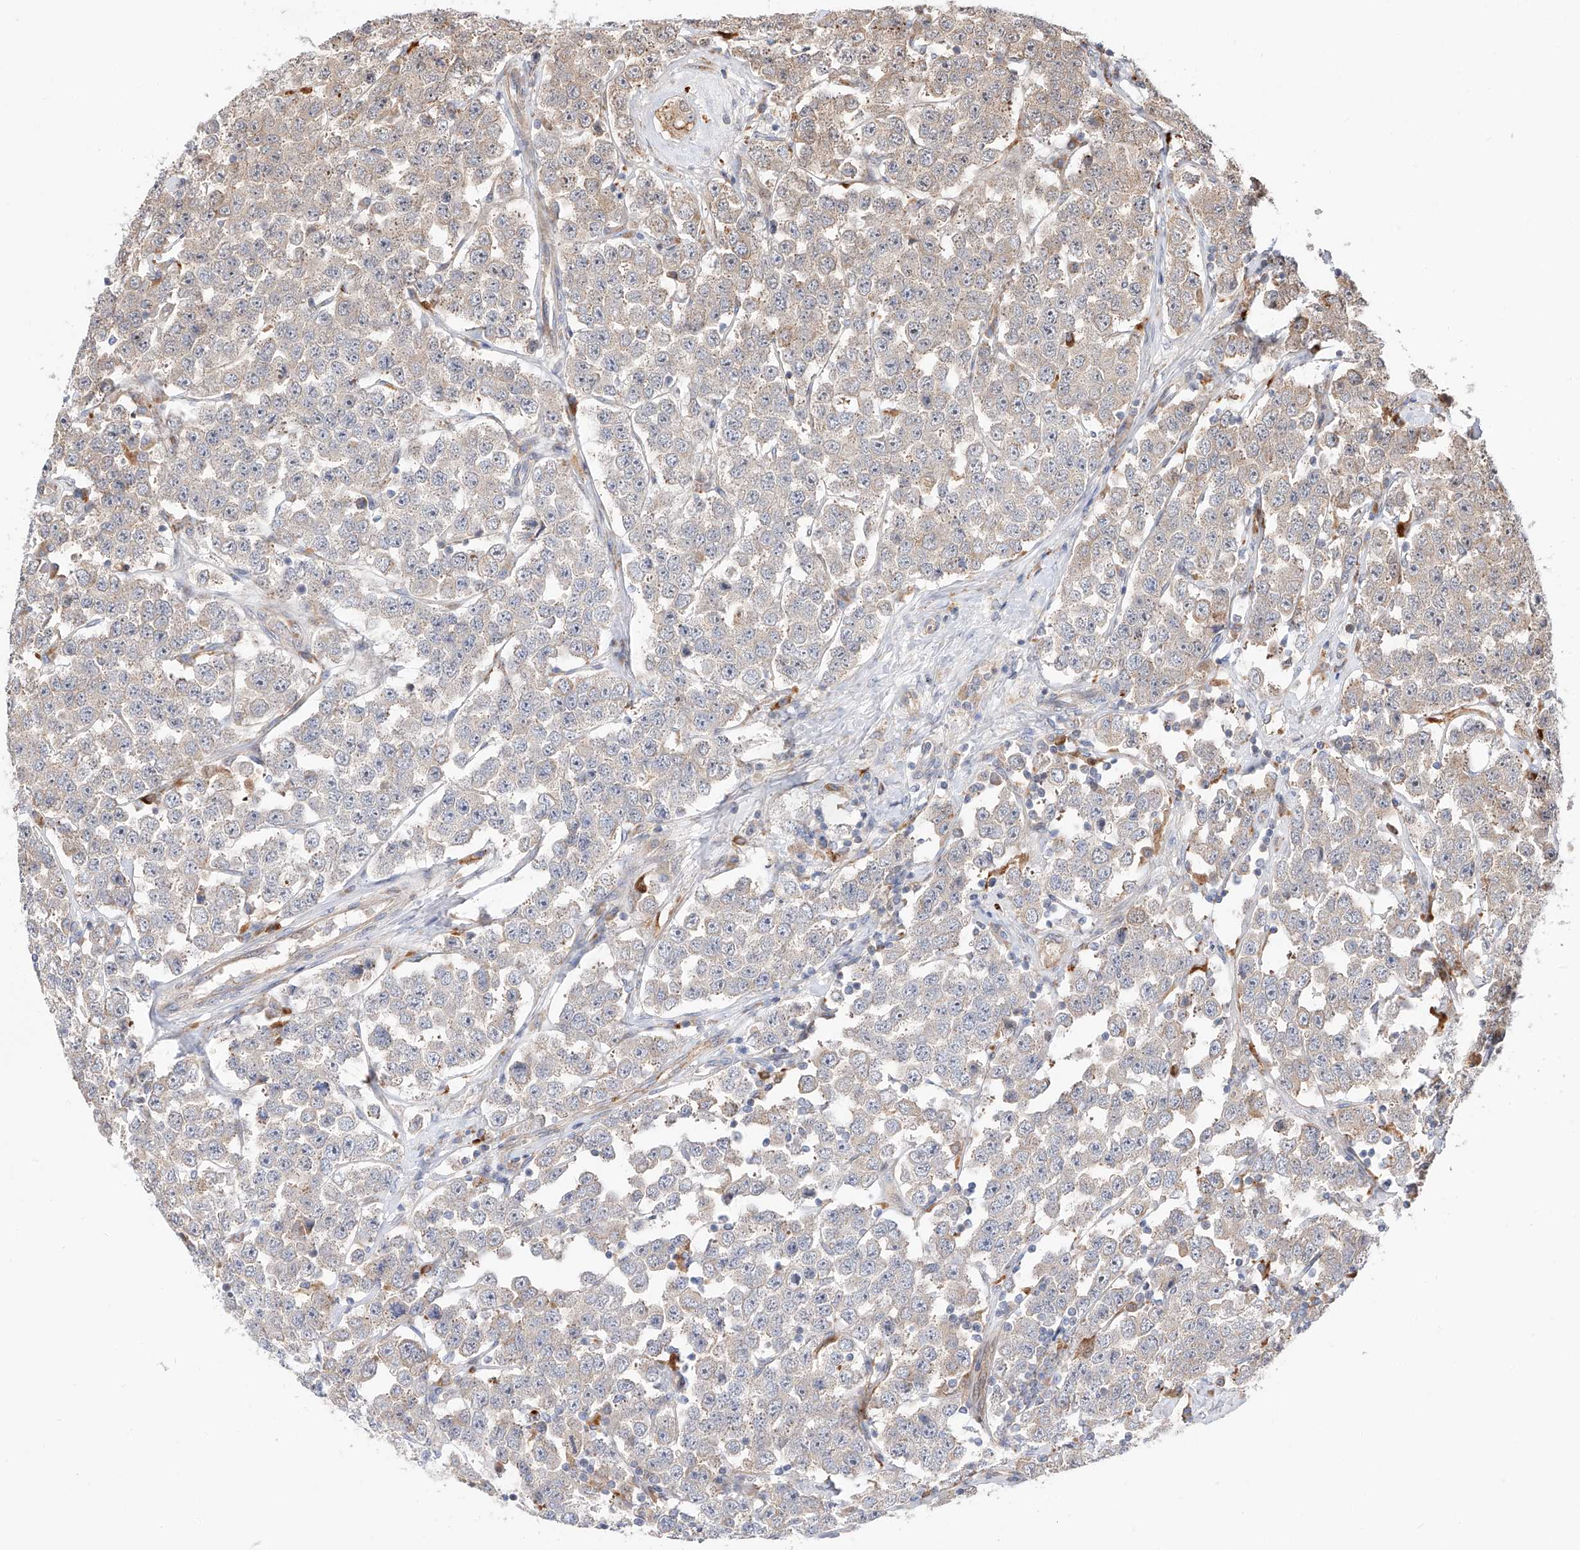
{"staining": {"intensity": "negative", "quantity": "none", "location": "none"}, "tissue": "testis cancer", "cell_type": "Tumor cells", "image_type": "cancer", "snomed": [{"axis": "morphology", "description": "Seminoma, NOS"}, {"axis": "topography", "description": "Testis"}], "caption": "High power microscopy photomicrograph of an immunohistochemistry micrograph of seminoma (testis), revealing no significant staining in tumor cells. (Stains: DAB (3,3'-diaminobenzidine) IHC with hematoxylin counter stain, Microscopy: brightfield microscopy at high magnification).", "gene": "DIRAS3", "patient": {"sex": "male", "age": 28}}